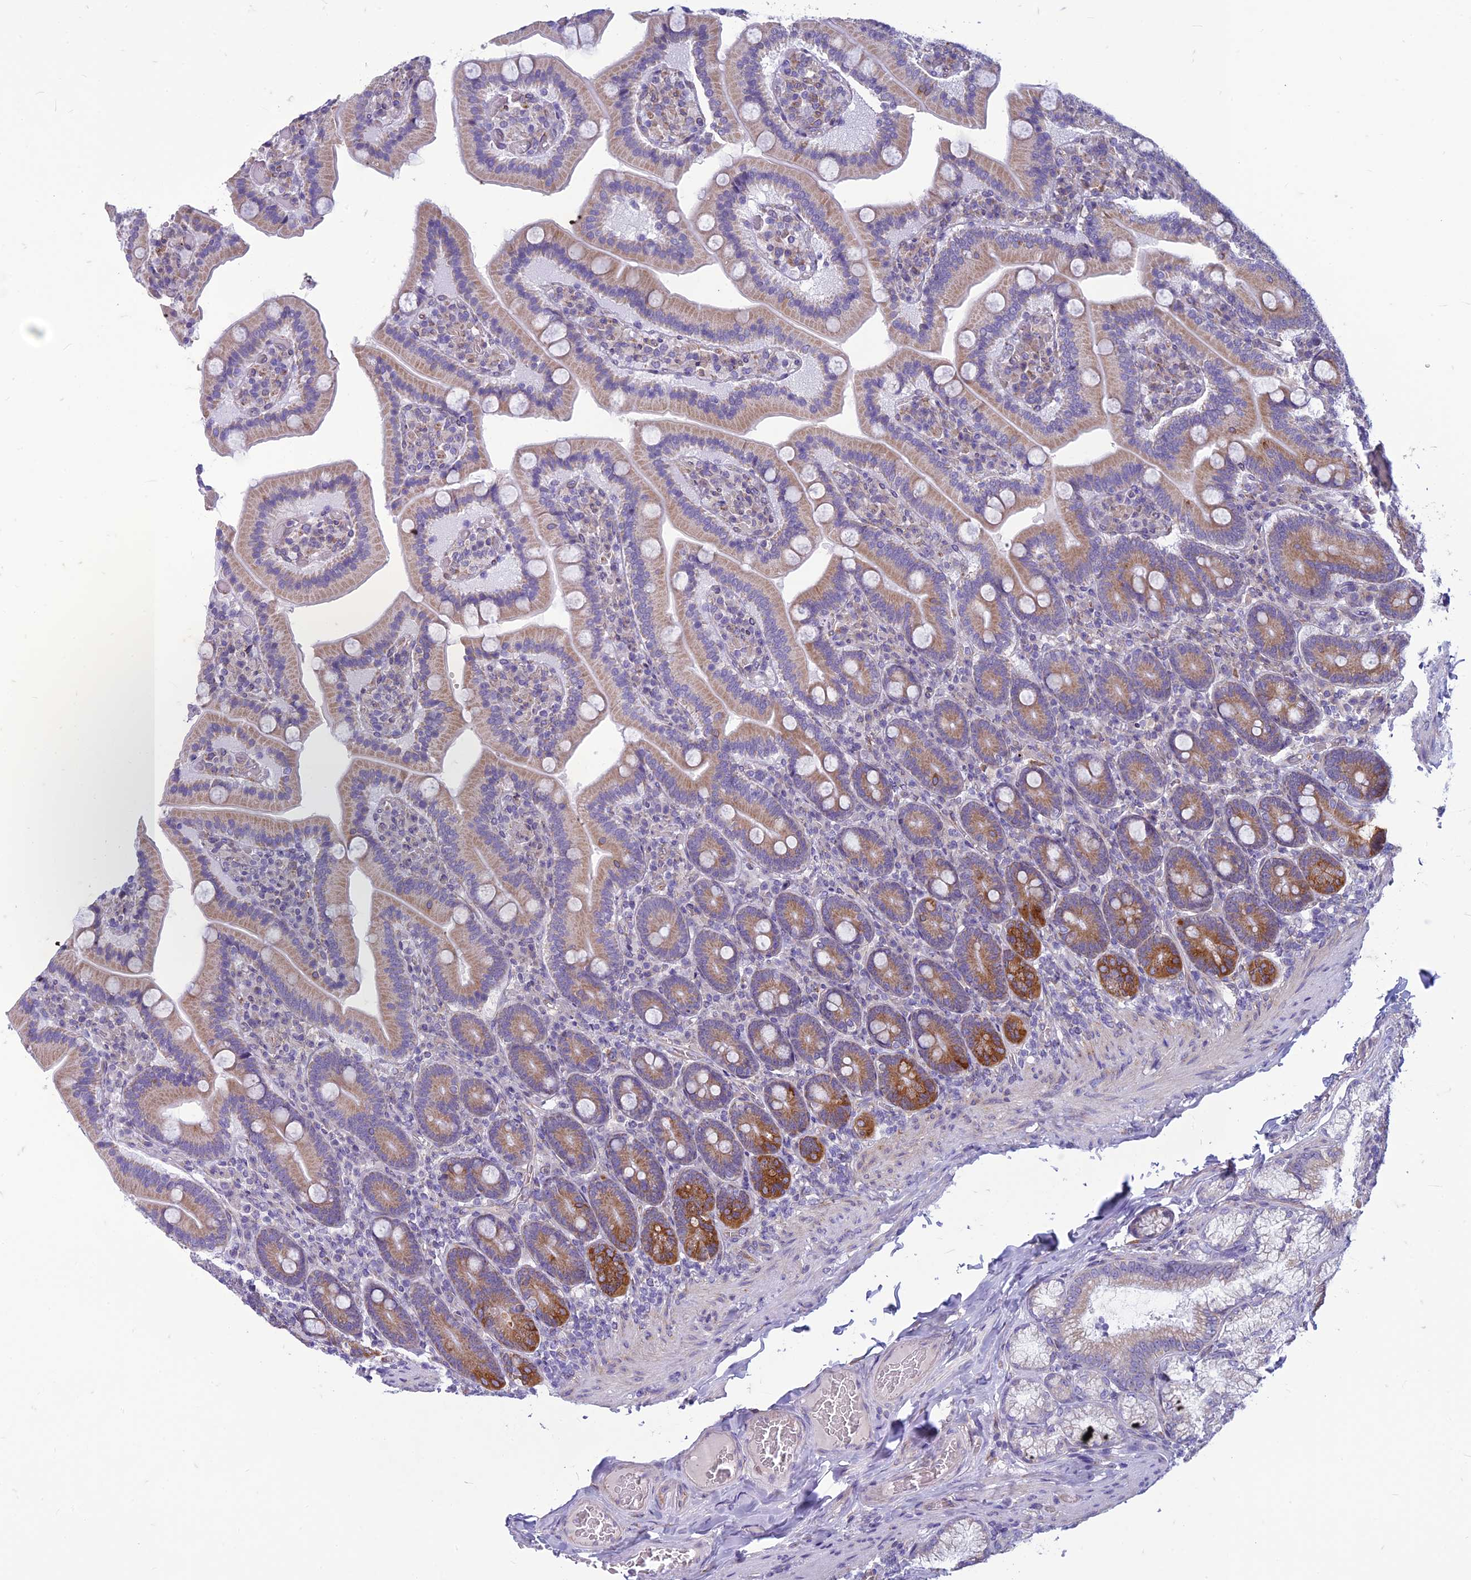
{"staining": {"intensity": "moderate", "quantity": ">75%", "location": "cytoplasmic/membranous"}, "tissue": "duodenum", "cell_type": "Glandular cells", "image_type": "normal", "snomed": [{"axis": "morphology", "description": "Normal tissue, NOS"}, {"axis": "topography", "description": "Duodenum"}], "caption": "About >75% of glandular cells in normal human duodenum exhibit moderate cytoplasmic/membranous protein expression as visualized by brown immunohistochemical staining.", "gene": "CENATAC", "patient": {"sex": "female", "age": 62}}